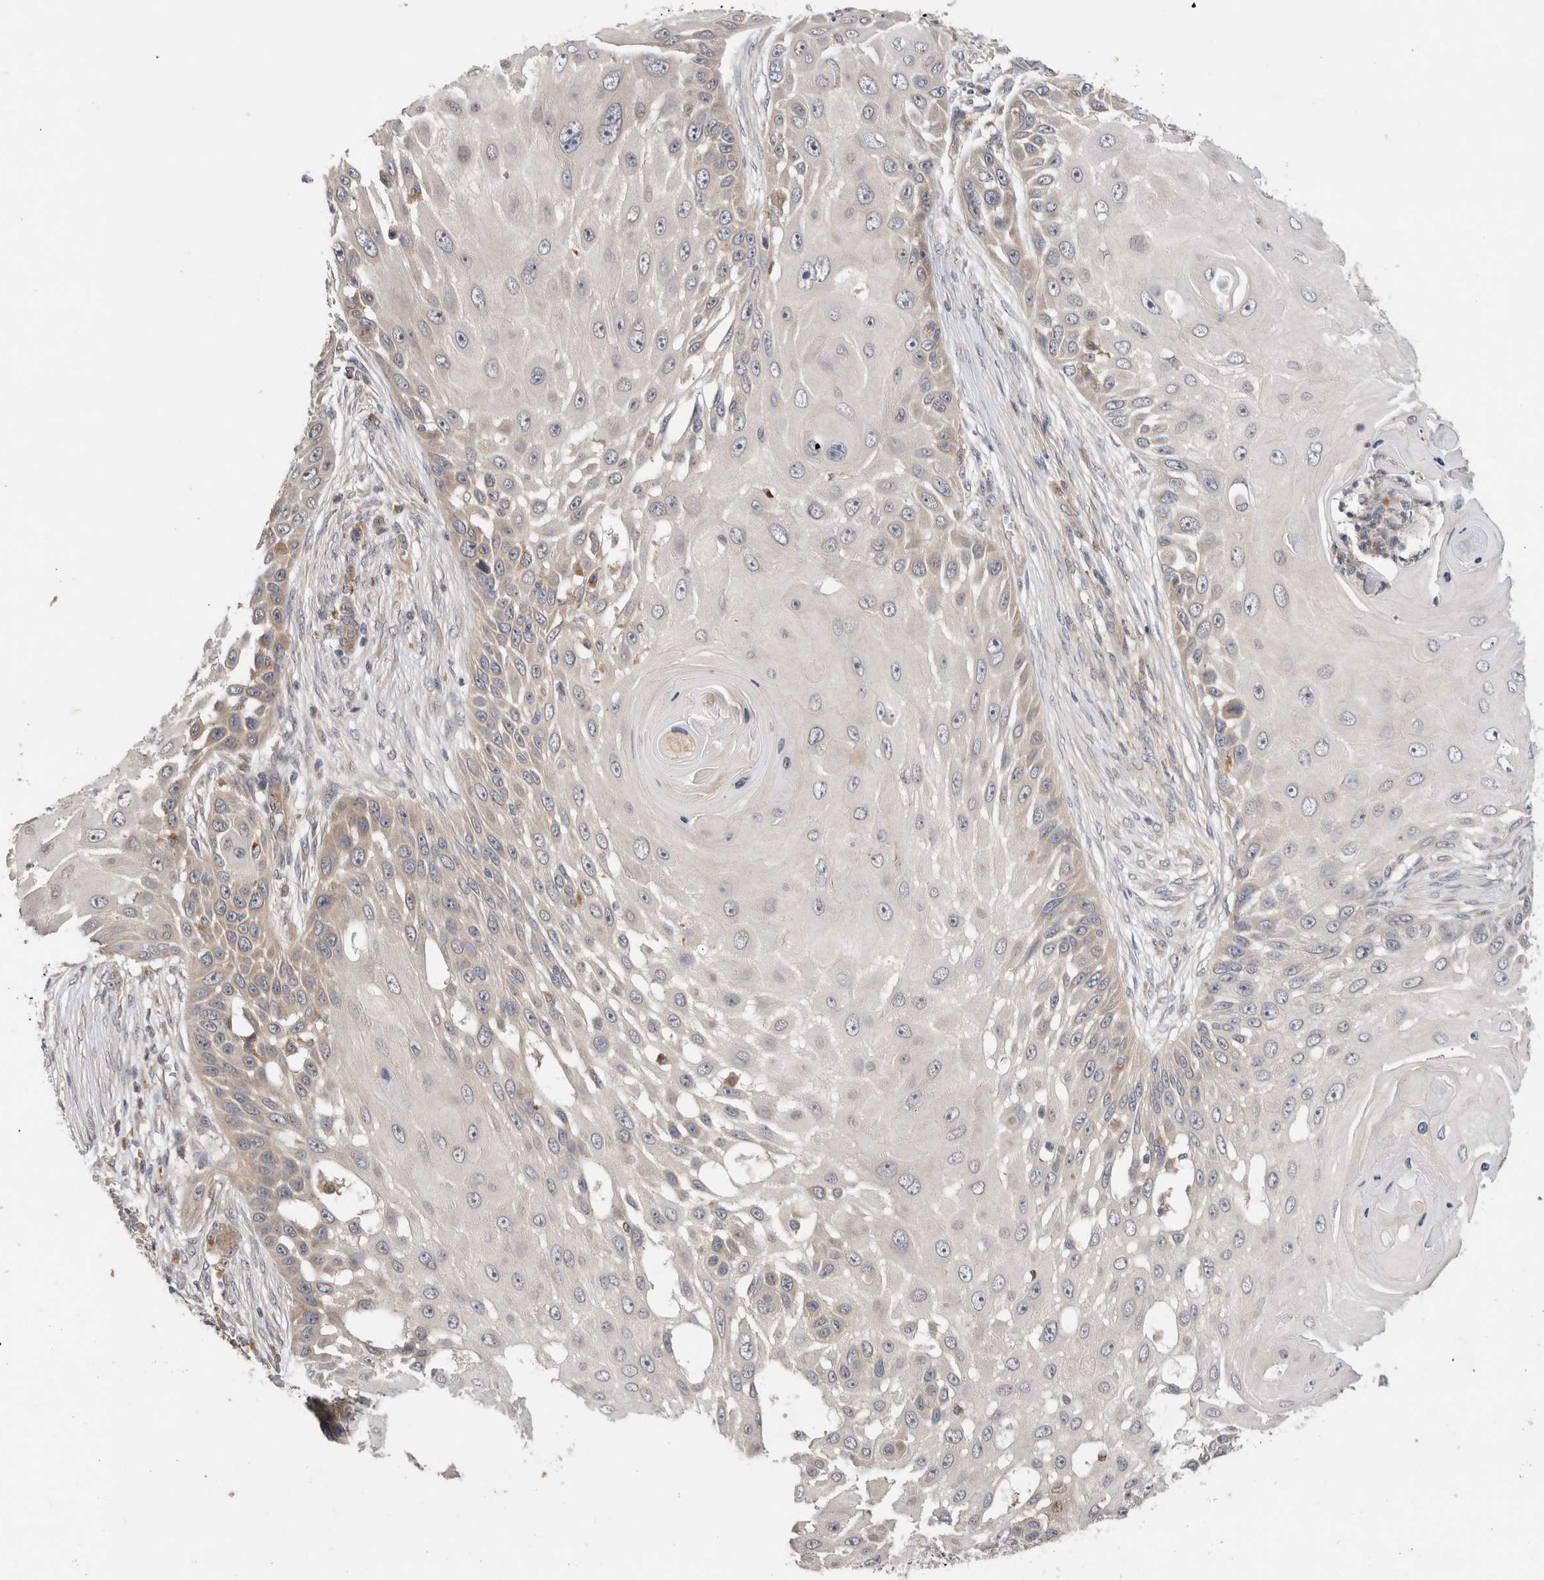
{"staining": {"intensity": "weak", "quantity": "<25%", "location": "cytoplasmic/membranous"}, "tissue": "skin cancer", "cell_type": "Tumor cells", "image_type": "cancer", "snomed": [{"axis": "morphology", "description": "Squamous cell carcinoma, NOS"}, {"axis": "topography", "description": "Skin"}], "caption": "A high-resolution micrograph shows IHC staining of skin squamous cell carcinoma, which reveals no significant staining in tumor cells.", "gene": "SGK1", "patient": {"sex": "female", "age": 44}}